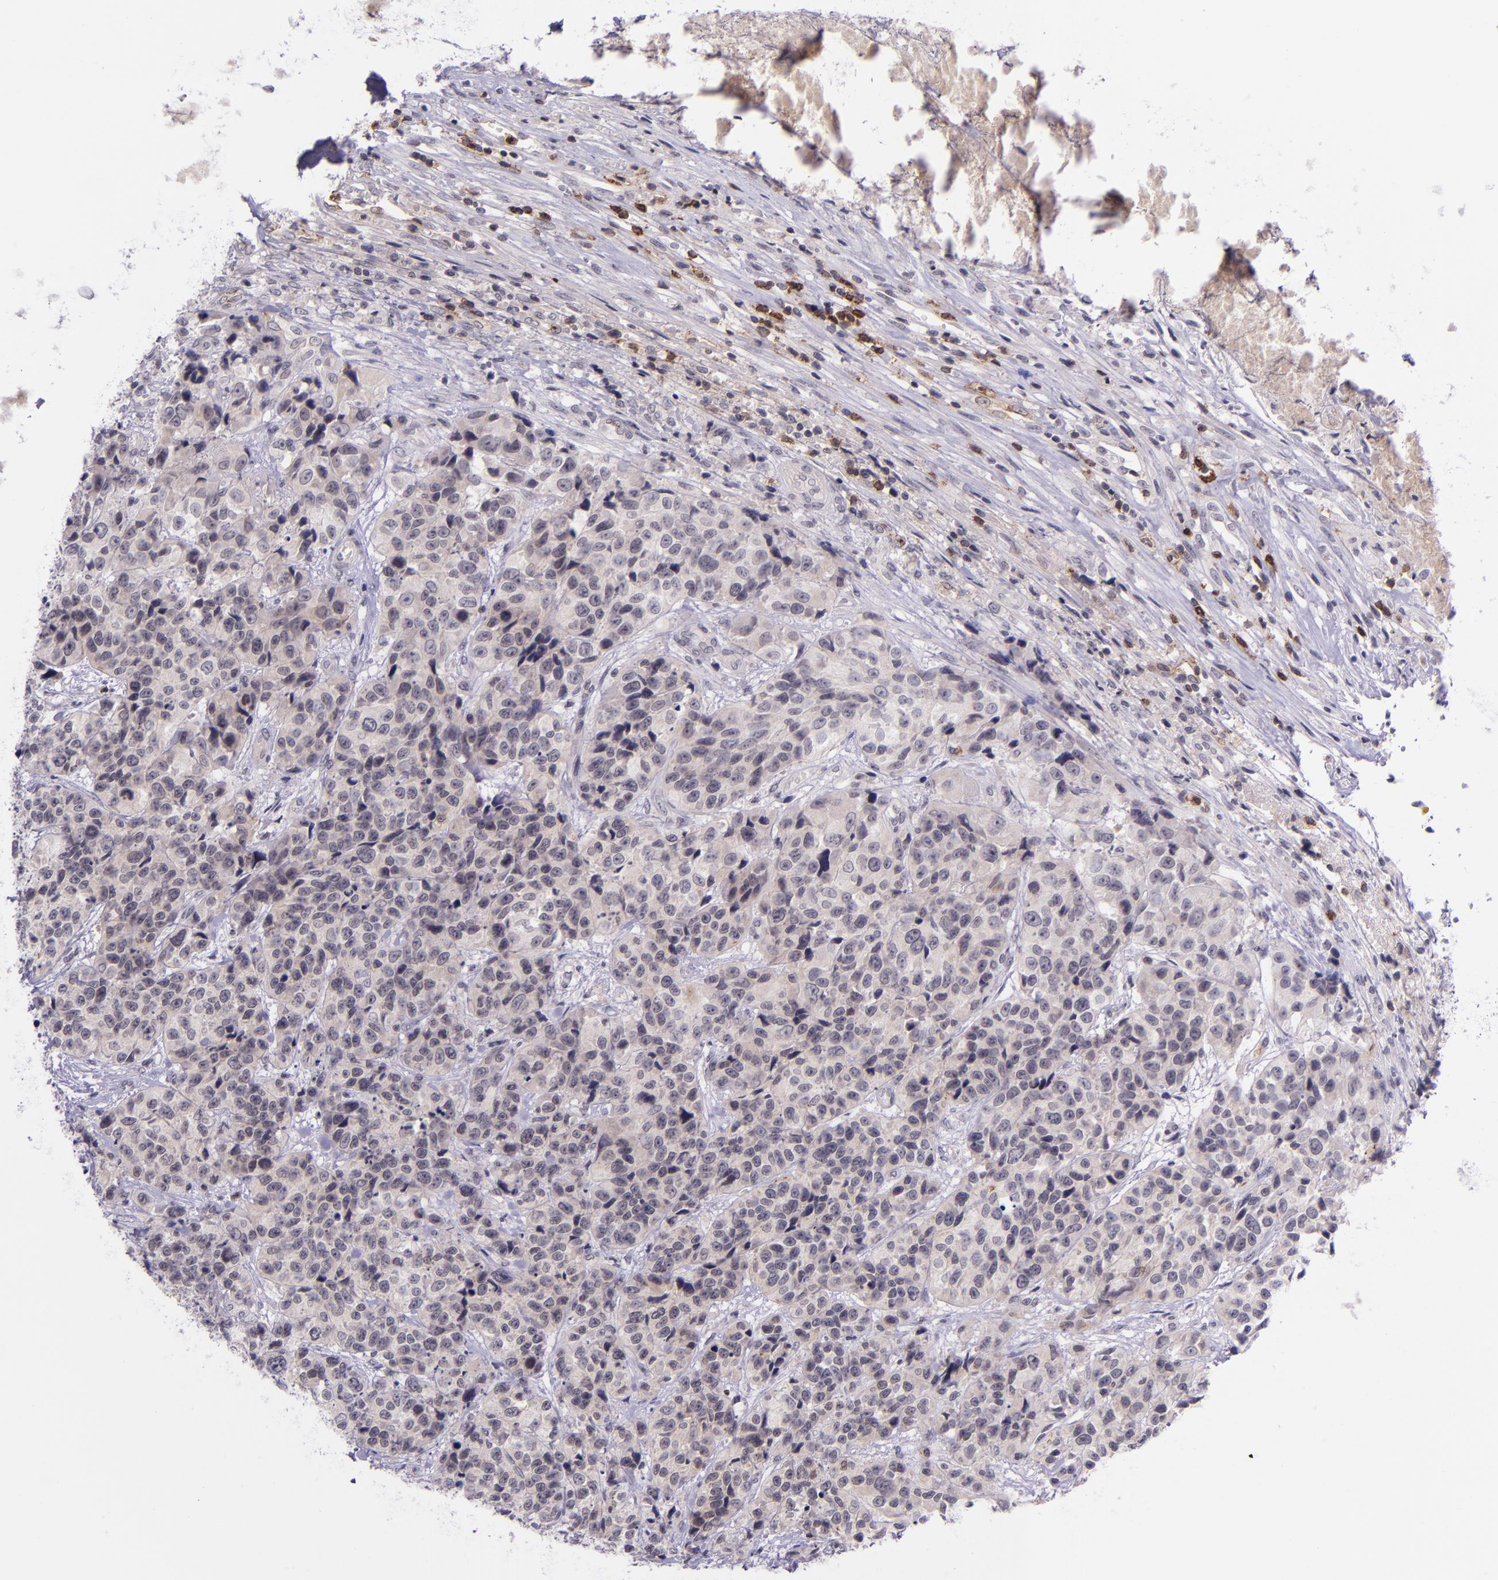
{"staining": {"intensity": "weak", "quantity": "<25%", "location": "cytoplasmic/membranous"}, "tissue": "urothelial cancer", "cell_type": "Tumor cells", "image_type": "cancer", "snomed": [{"axis": "morphology", "description": "Urothelial carcinoma, High grade"}, {"axis": "topography", "description": "Urinary bladder"}], "caption": "An IHC histopathology image of urothelial carcinoma (high-grade) is shown. There is no staining in tumor cells of urothelial carcinoma (high-grade).", "gene": "SELL", "patient": {"sex": "female", "age": 81}}